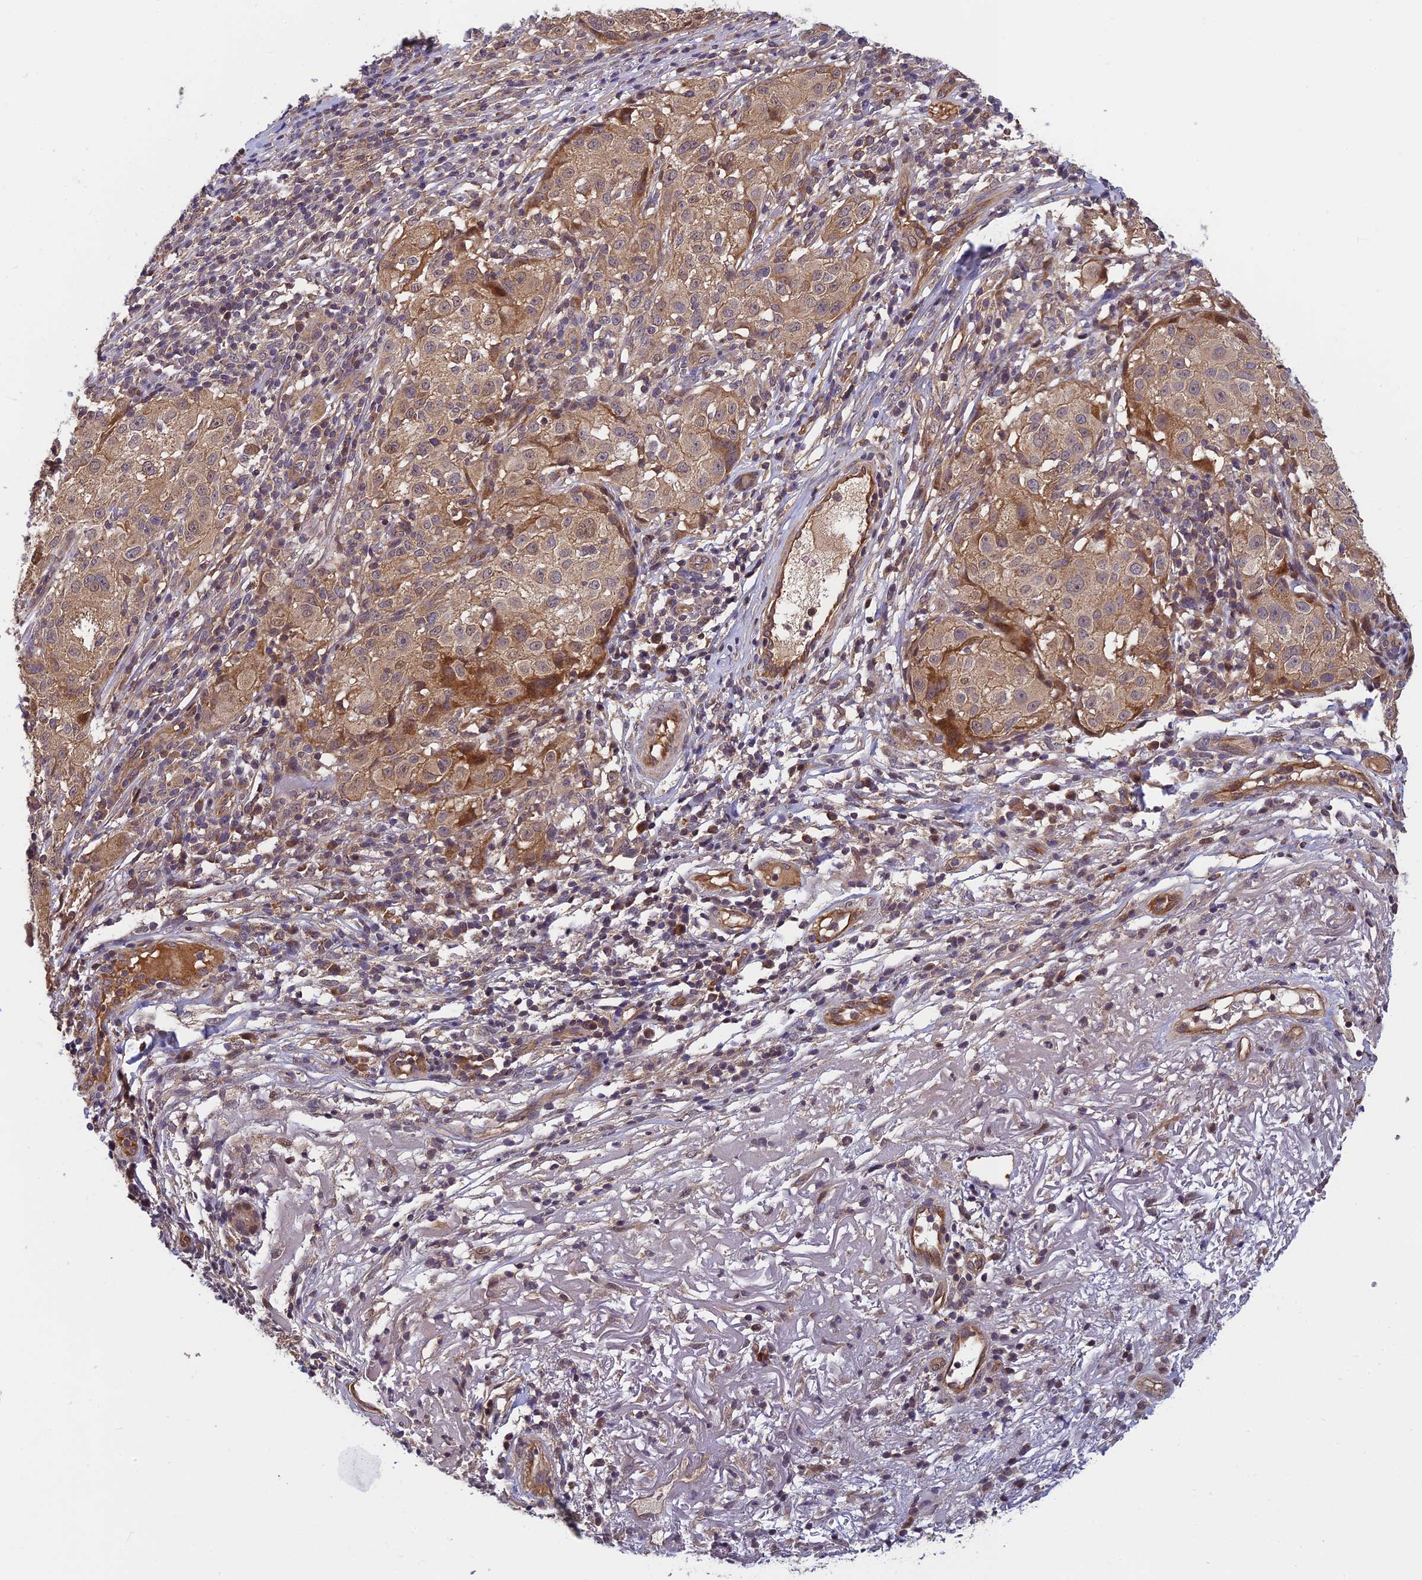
{"staining": {"intensity": "weak", "quantity": ">75%", "location": "cytoplasmic/membranous"}, "tissue": "melanoma", "cell_type": "Tumor cells", "image_type": "cancer", "snomed": [{"axis": "morphology", "description": "Necrosis, NOS"}, {"axis": "morphology", "description": "Malignant melanoma, NOS"}, {"axis": "topography", "description": "Skin"}], "caption": "Immunohistochemical staining of human melanoma displays low levels of weak cytoplasmic/membranous positivity in about >75% of tumor cells. The protein of interest is shown in brown color, while the nuclei are stained blue.", "gene": "PIKFYVE", "patient": {"sex": "female", "age": 87}}